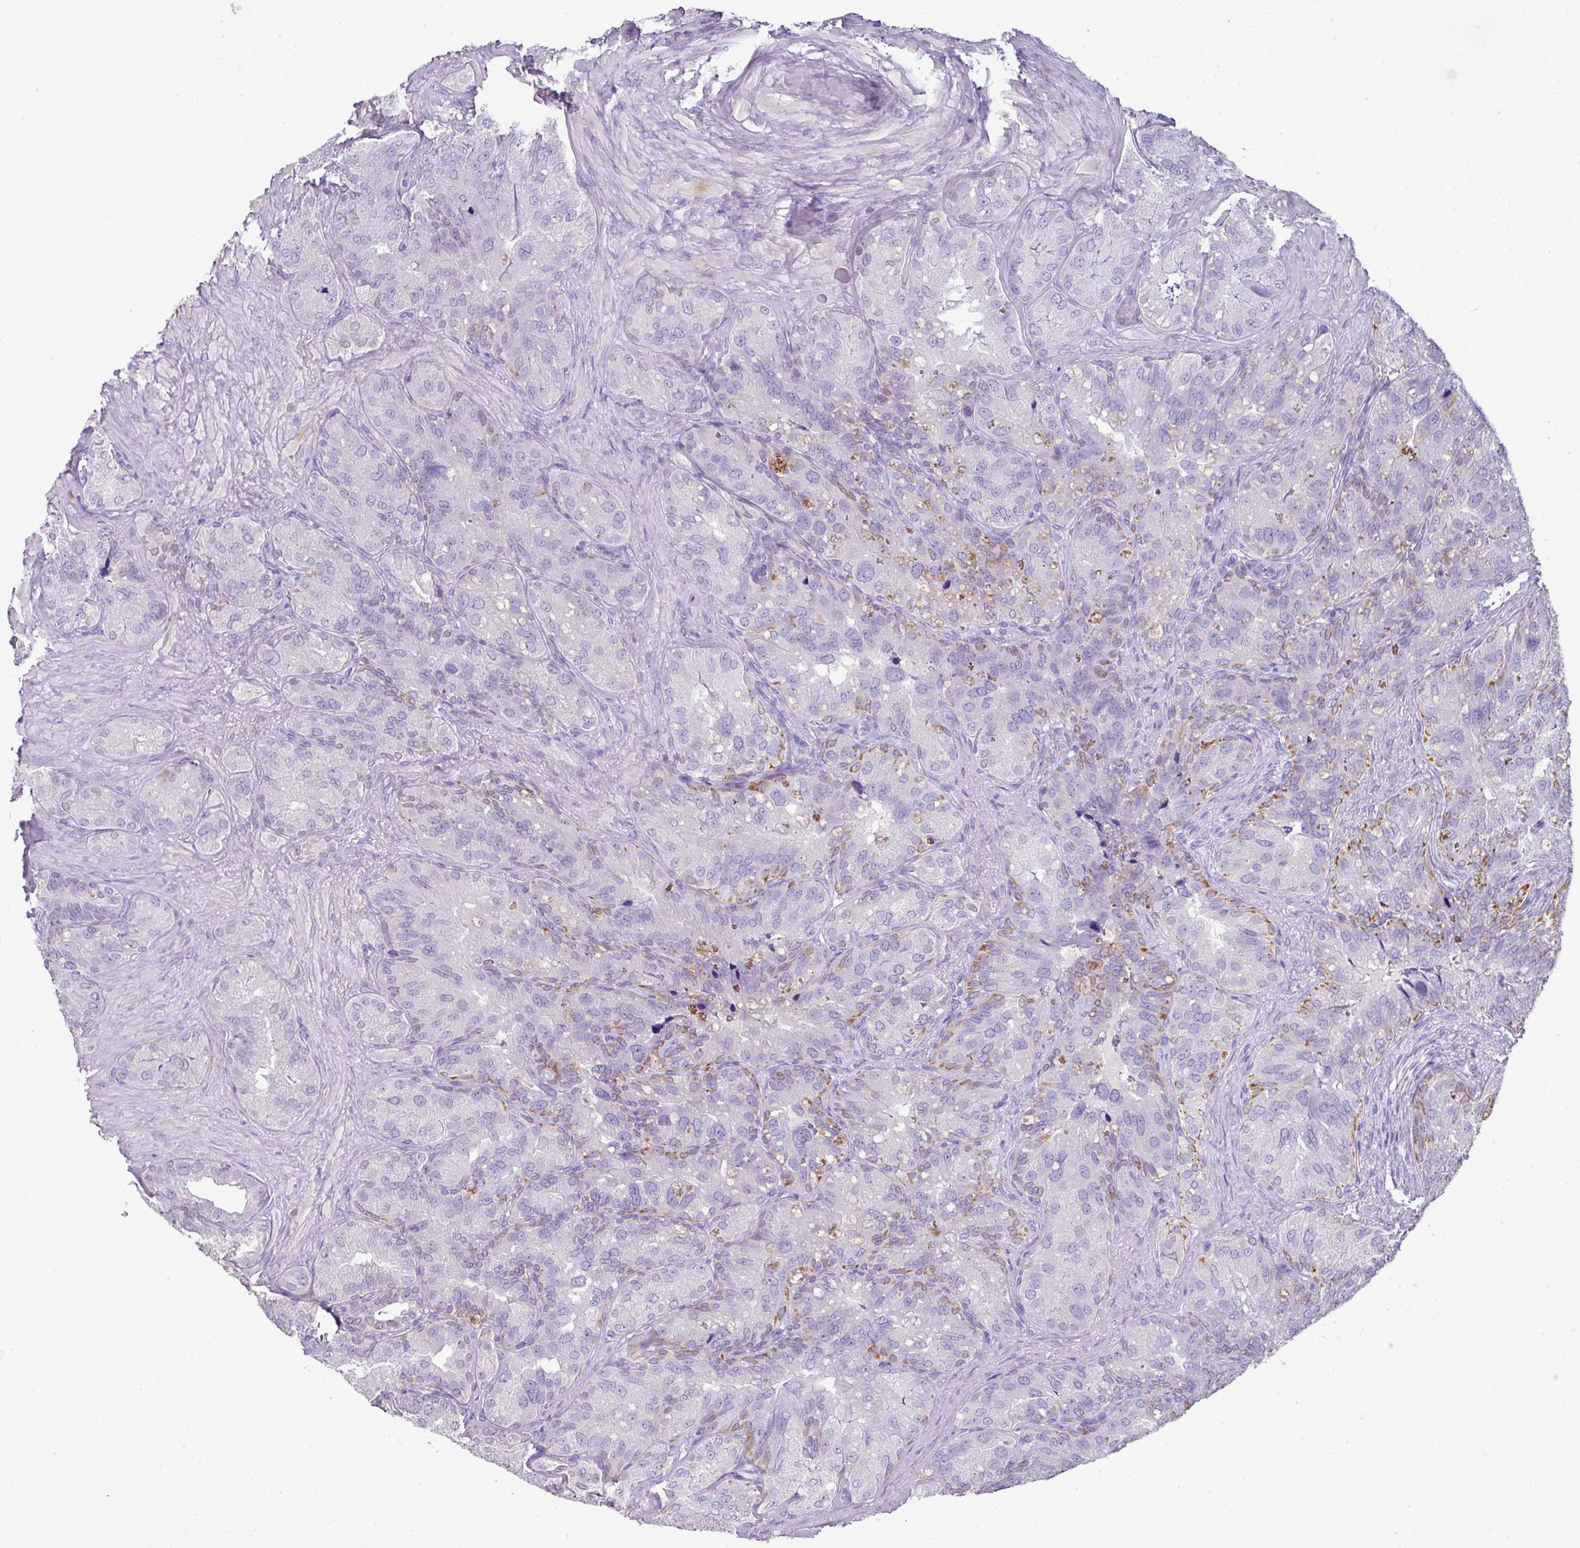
{"staining": {"intensity": "moderate", "quantity": "<25%", "location": "cytoplasmic/membranous"}, "tissue": "seminal vesicle", "cell_type": "Glandular cells", "image_type": "normal", "snomed": [{"axis": "morphology", "description": "Normal tissue, NOS"}, {"axis": "topography", "description": "Seminal veicle"}], "caption": "High-power microscopy captured an immunohistochemistry (IHC) photomicrograph of unremarkable seminal vesicle, revealing moderate cytoplasmic/membranous positivity in about <25% of glandular cells. The staining was performed using DAB (3,3'-diaminobenzidine), with brown indicating positive protein expression. Nuclei are stained blue with hematoxylin.", "gene": "BCL11A", "patient": {"sex": "male", "age": 69}}